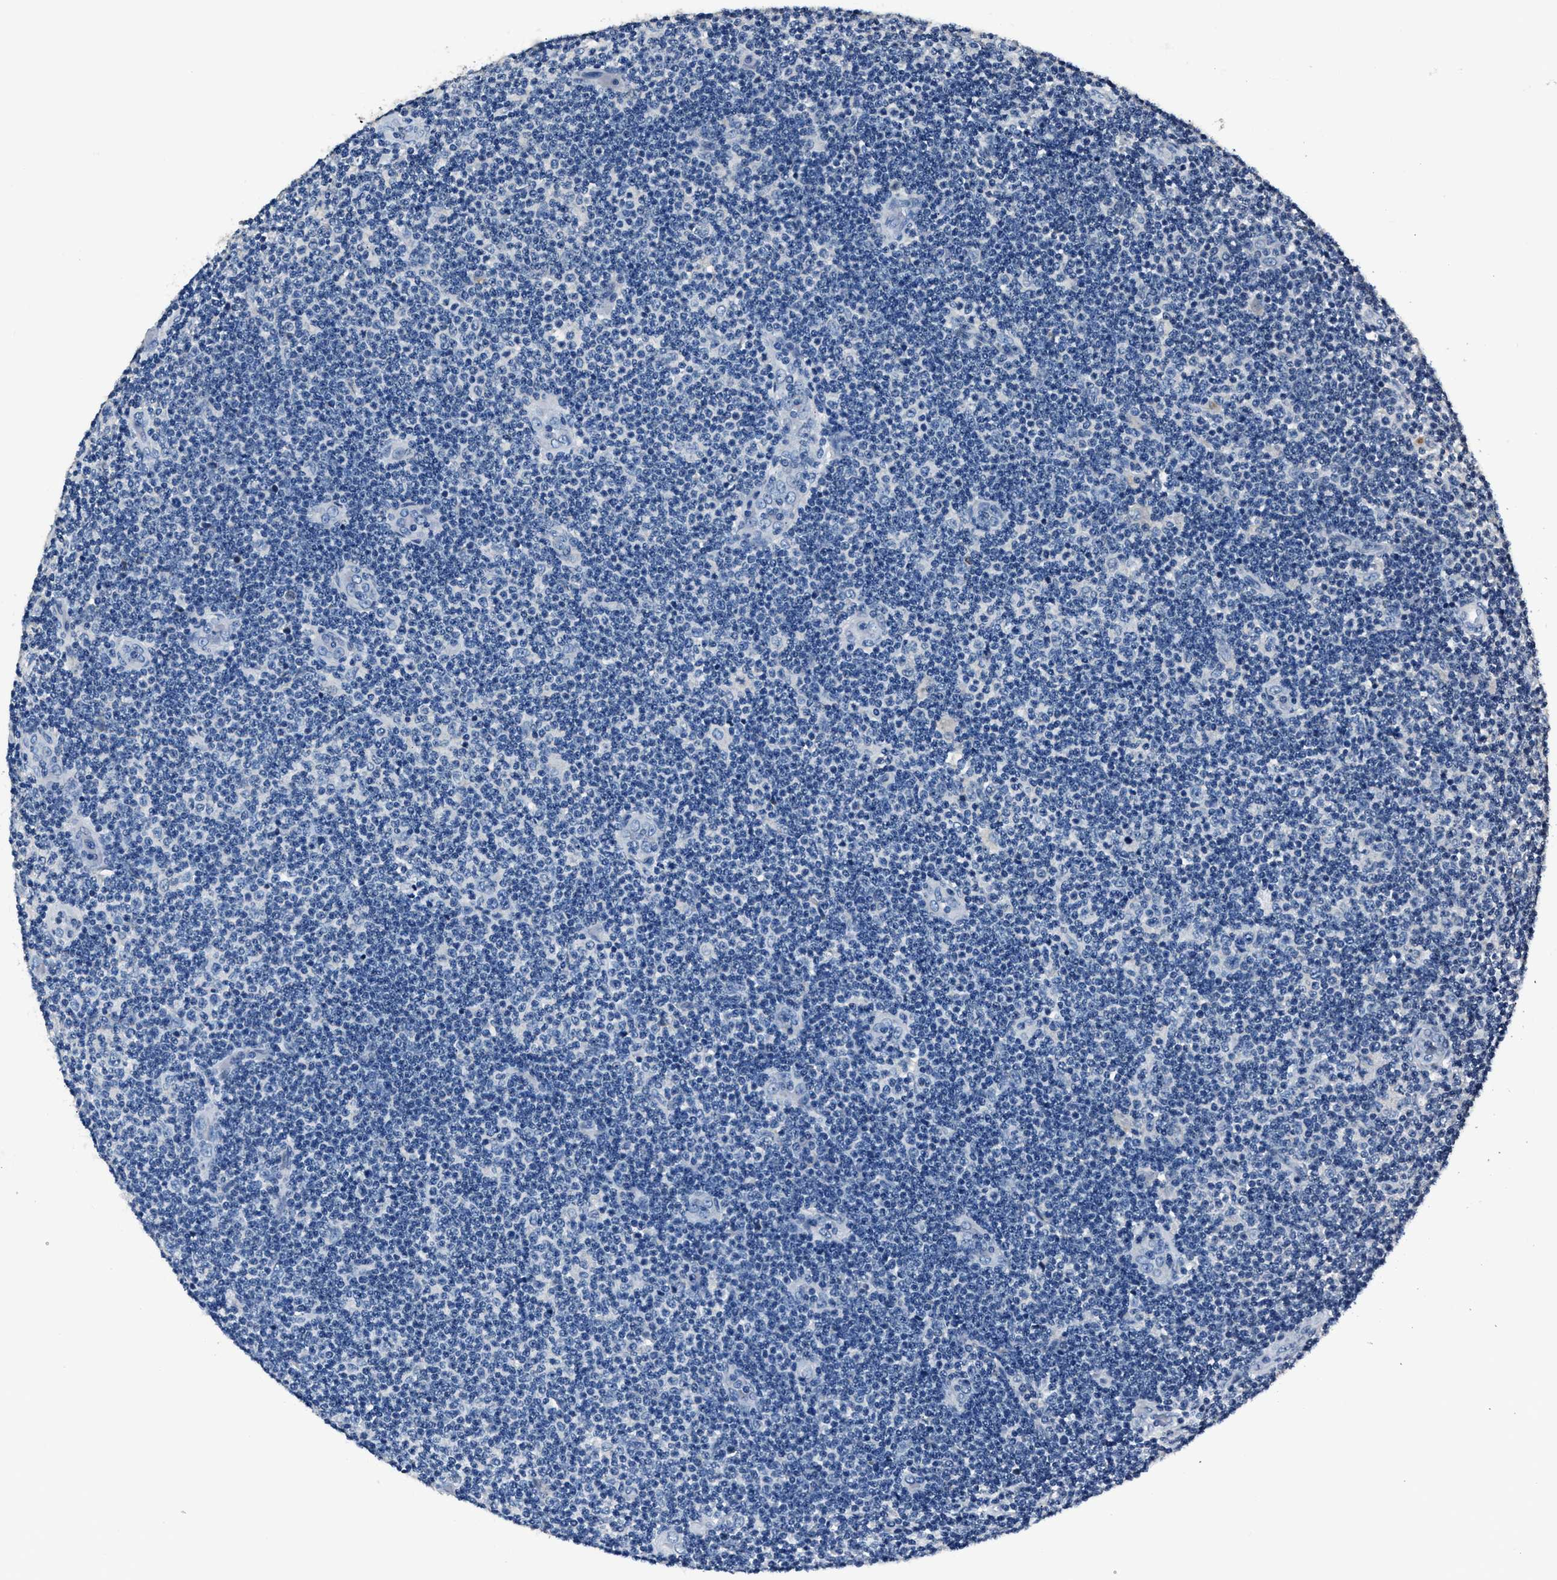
{"staining": {"intensity": "negative", "quantity": "none", "location": "none"}, "tissue": "lymphoma", "cell_type": "Tumor cells", "image_type": "cancer", "snomed": [{"axis": "morphology", "description": "Malignant lymphoma, non-Hodgkin's type, Low grade"}, {"axis": "topography", "description": "Lymph node"}], "caption": "High magnification brightfield microscopy of lymphoma stained with DAB (3,3'-diaminobenzidine) (brown) and counterstained with hematoxylin (blue): tumor cells show no significant positivity.", "gene": "DNAJC24", "patient": {"sex": "male", "age": 83}}